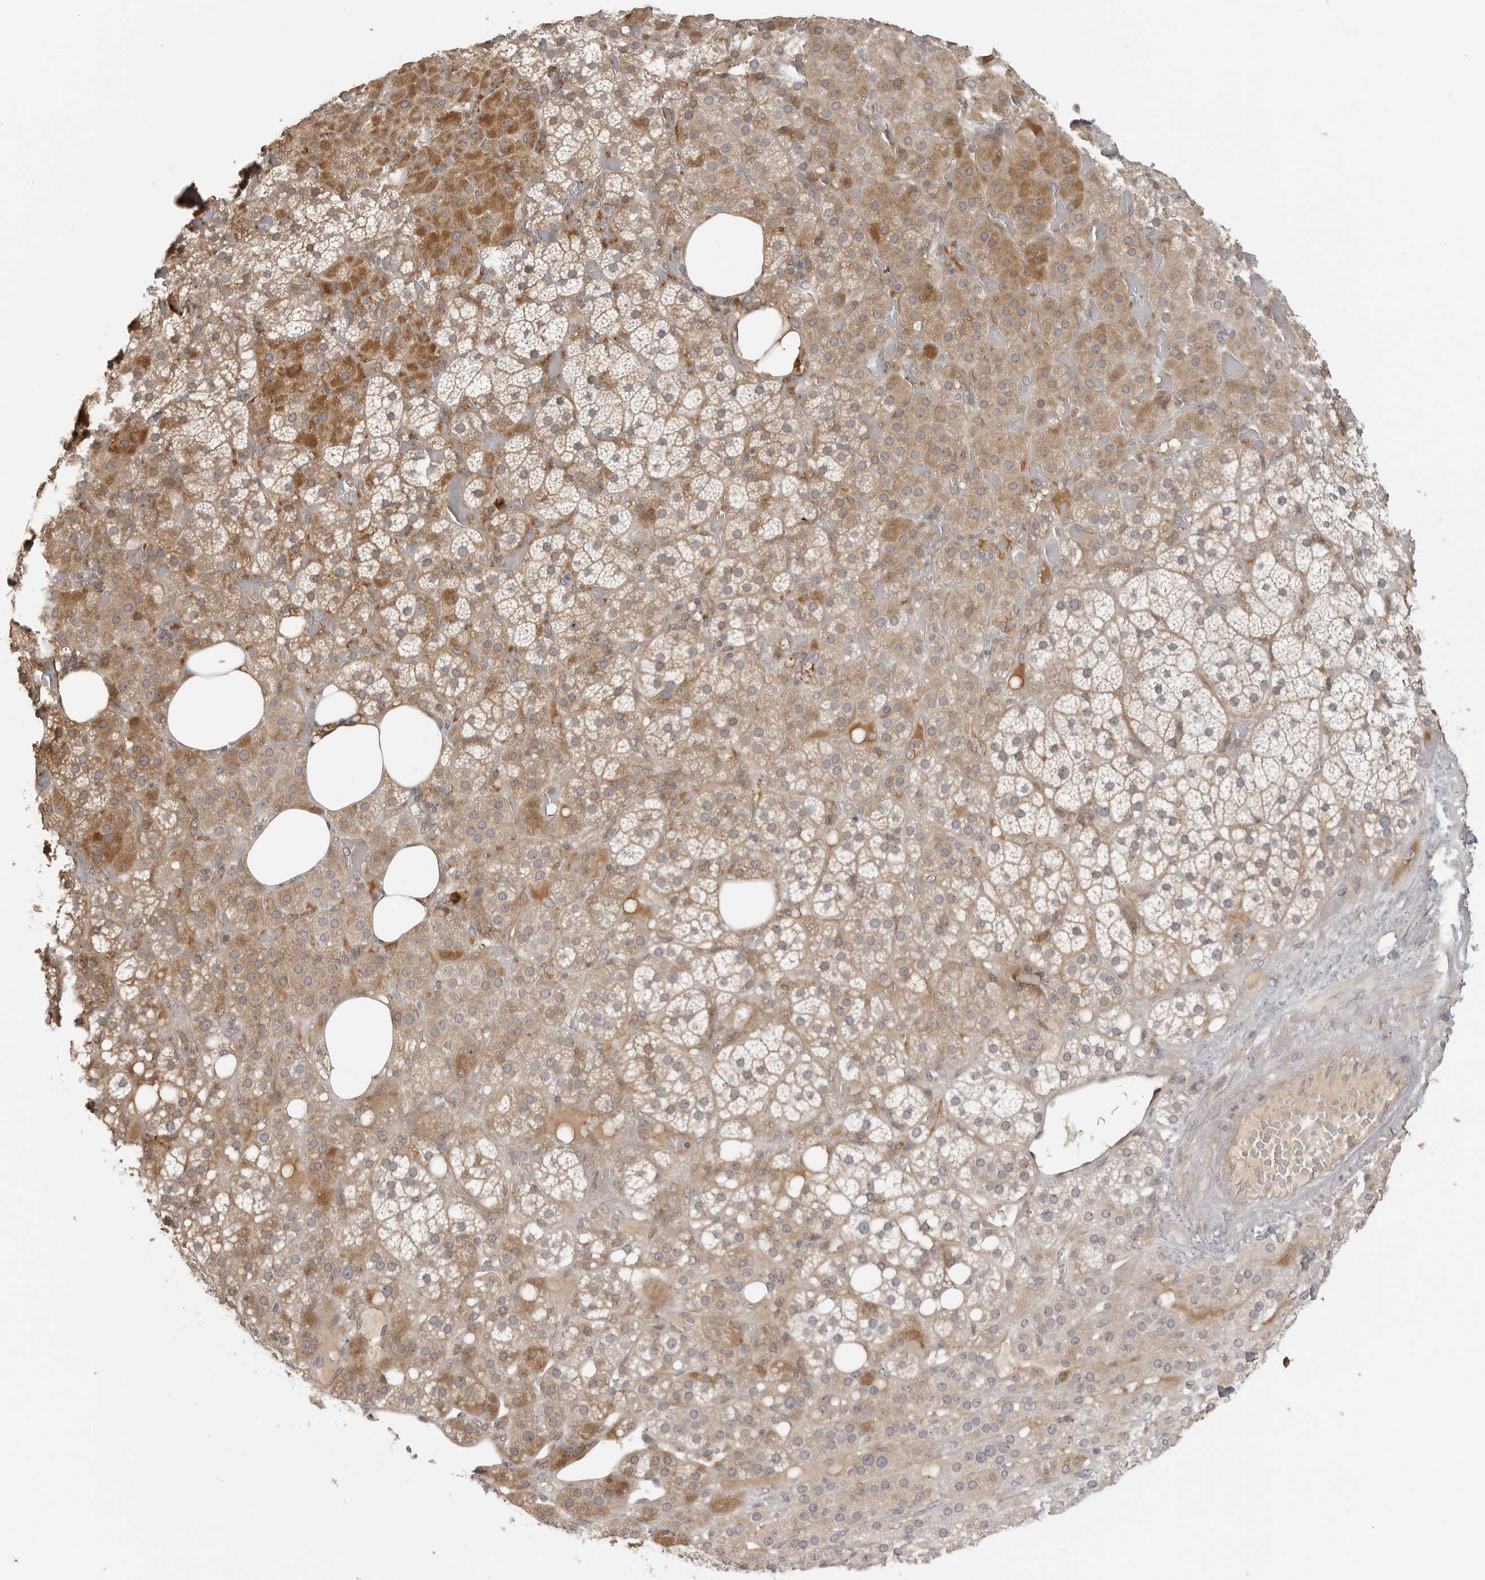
{"staining": {"intensity": "moderate", "quantity": ">75%", "location": "cytoplasmic/membranous"}, "tissue": "adrenal gland", "cell_type": "Glandular cells", "image_type": "normal", "snomed": [{"axis": "morphology", "description": "Normal tissue, NOS"}, {"axis": "topography", "description": "Adrenal gland"}], "caption": "Immunohistochemistry (IHC) of normal adrenal gland exhibits medium levels of moderate cytoplasmic/membranous positivity in approximately >75% of glandular cells. The staining is performed using DAB (3,3'-diaminobenzidine) brown chromogen to label protein expression. The nuclei are counter-stained blue using hematoxylin.", "gene": "IDO1", "patient": {"sex": "female", "age": 59}}